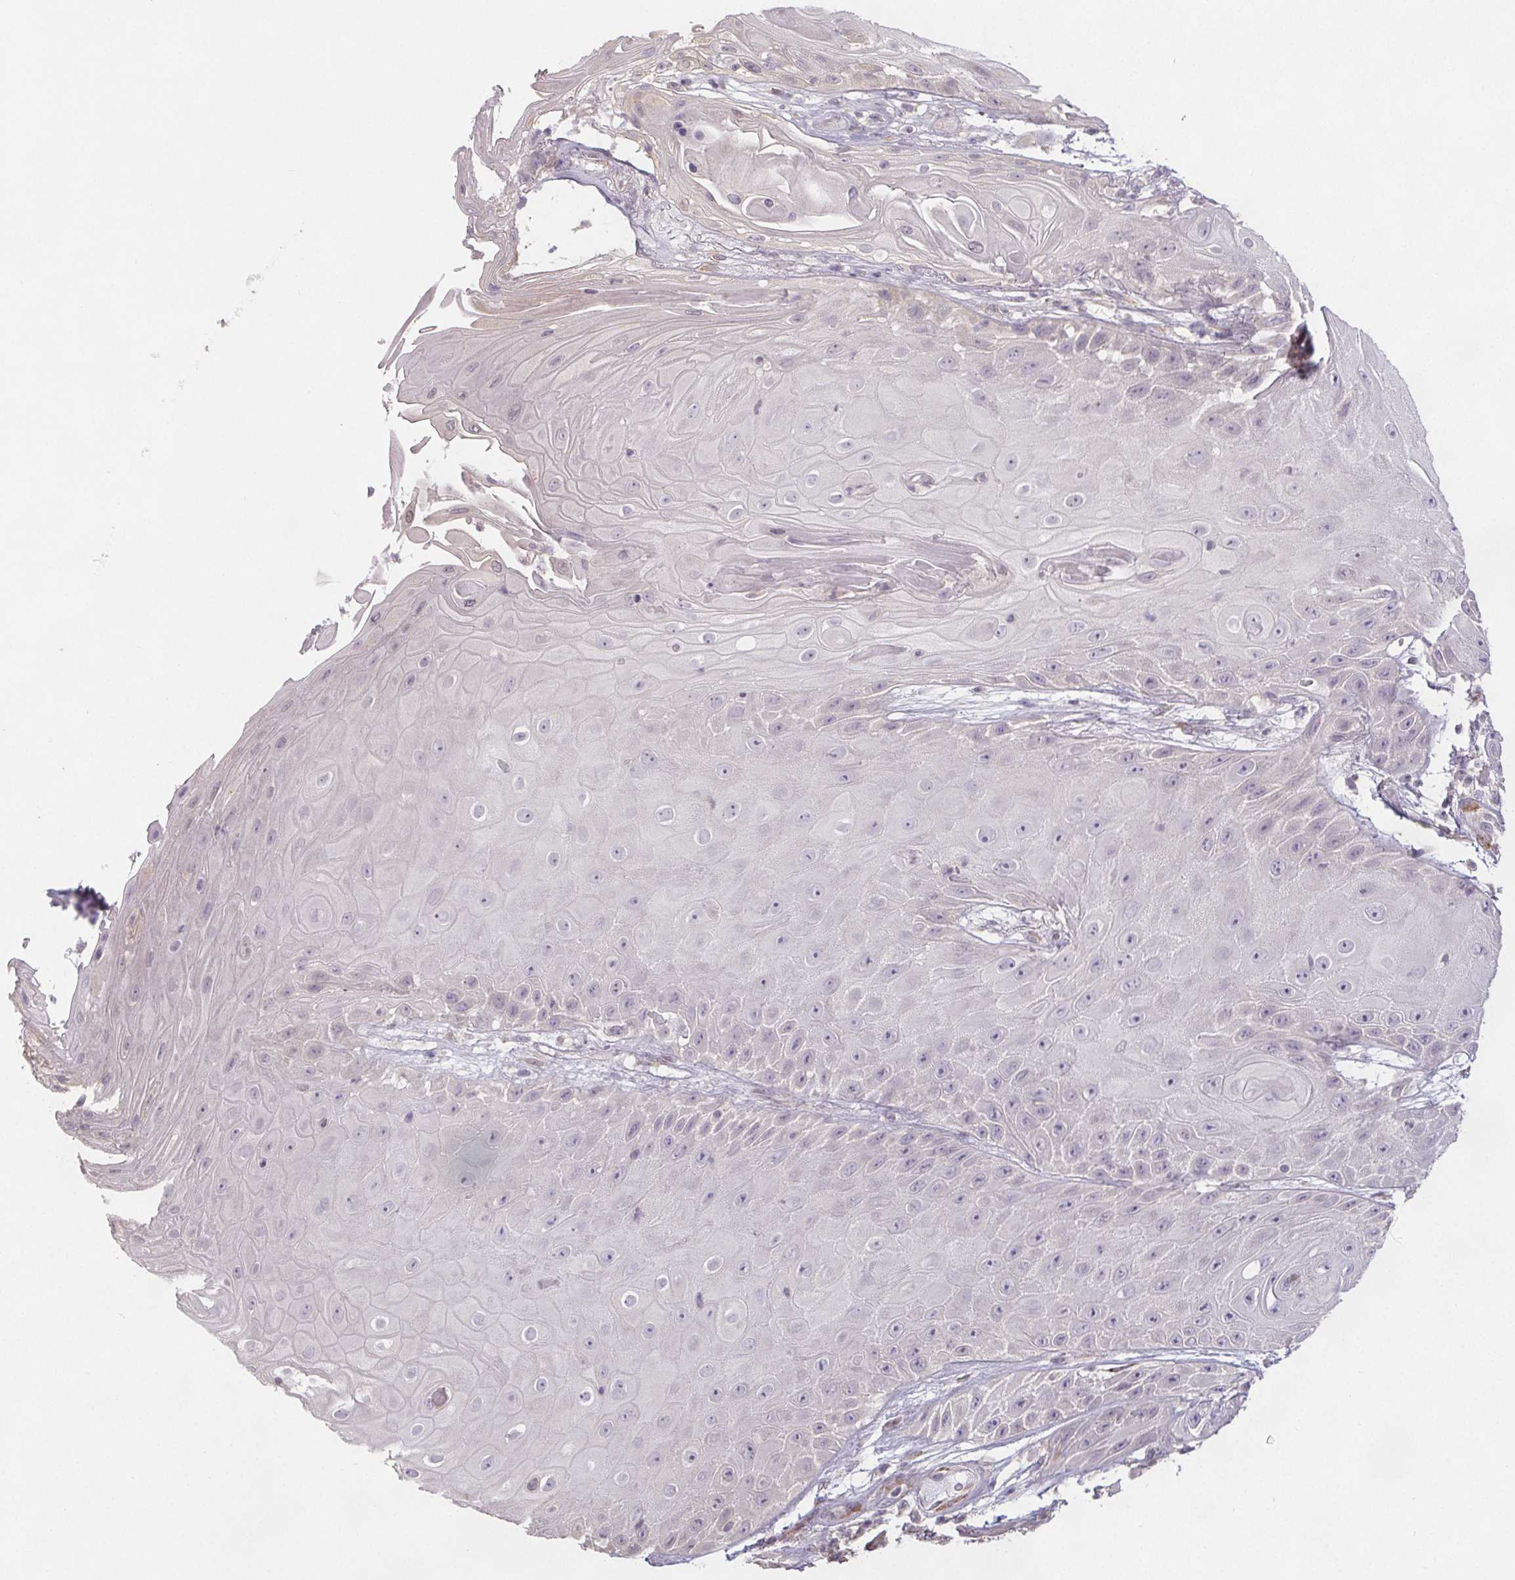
{"staining": {"intensity": "negative", "quantity": "none", "location": "none"}, "tissue": "skin cancer", "cell_type": "Tumor cells", "image_type": "cancer", "snomed": [{"axis": "morphology", "description": "Squamous cell carcinoma, NOS"}, {"axis": "topography", "description": "Skin"}], "caption": "Immunohistochemistry (IHC) histopathology image of neoplastic tissue: squamous cell carcinoma (skin) stained with DAB demonstrates no significant protein expression in tumor cells.", "gene": "SLC26A2", "patient": {"sex": "male", "age": 62}}